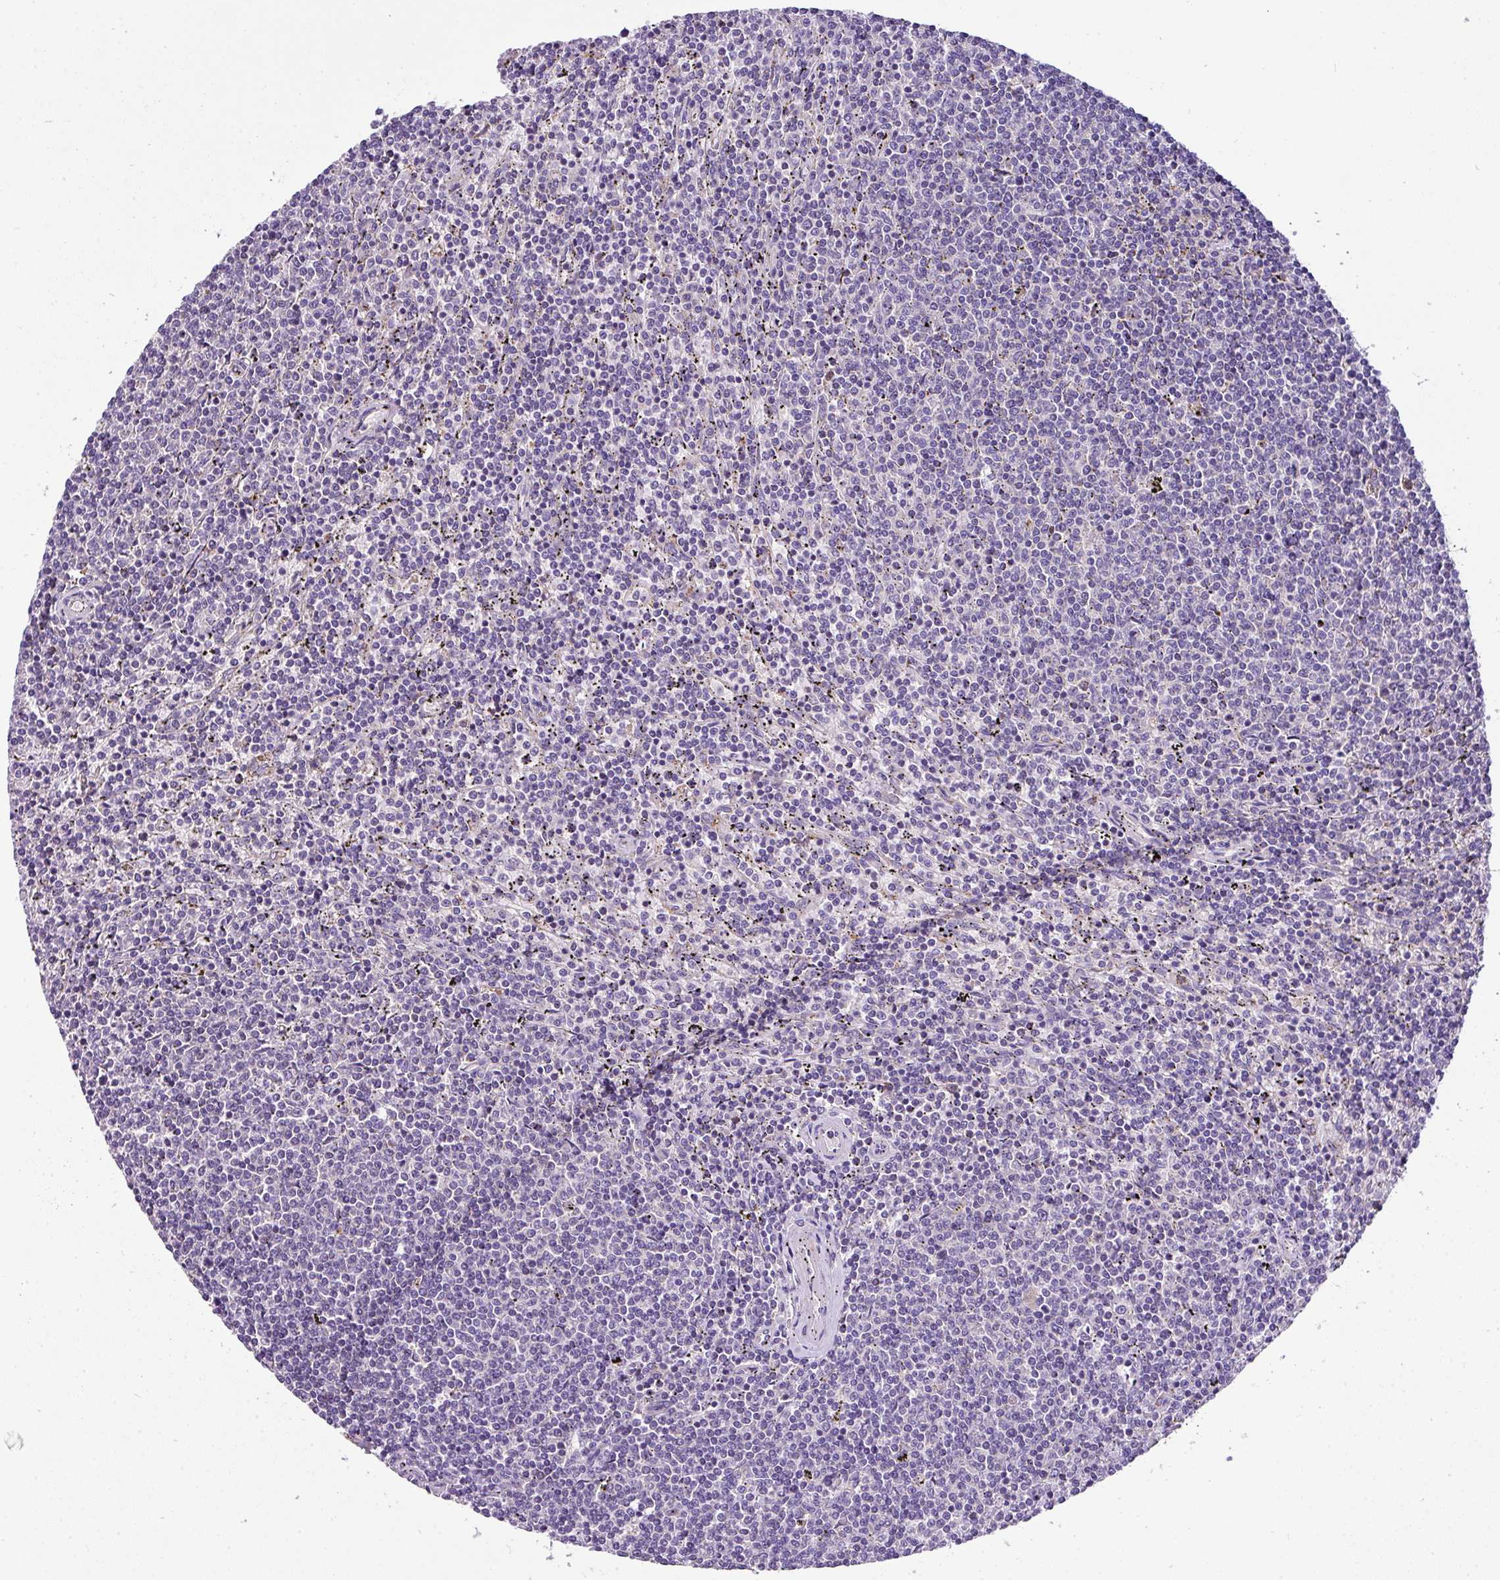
{"staining": {"intensity": "negative", "quantity": "none", "location": "none"}, "tissue": "lymphoma", "cell_type": "Tumor cells", "image_type": "cancer", "snomed": [{"axis": "morphology", "description": "Malignant lymphoma, non-Hodgkin's type, Low grade"}, {"axis": "topography", "description": "Spleen"}], "caption": "There is no significant expression in tumor cells of lymphoma. (Immunohistochemistry, brightfield microscopy, high magnification).", "gene": "ANXA2R", "patient": {"sex": "female", "age": 50}}